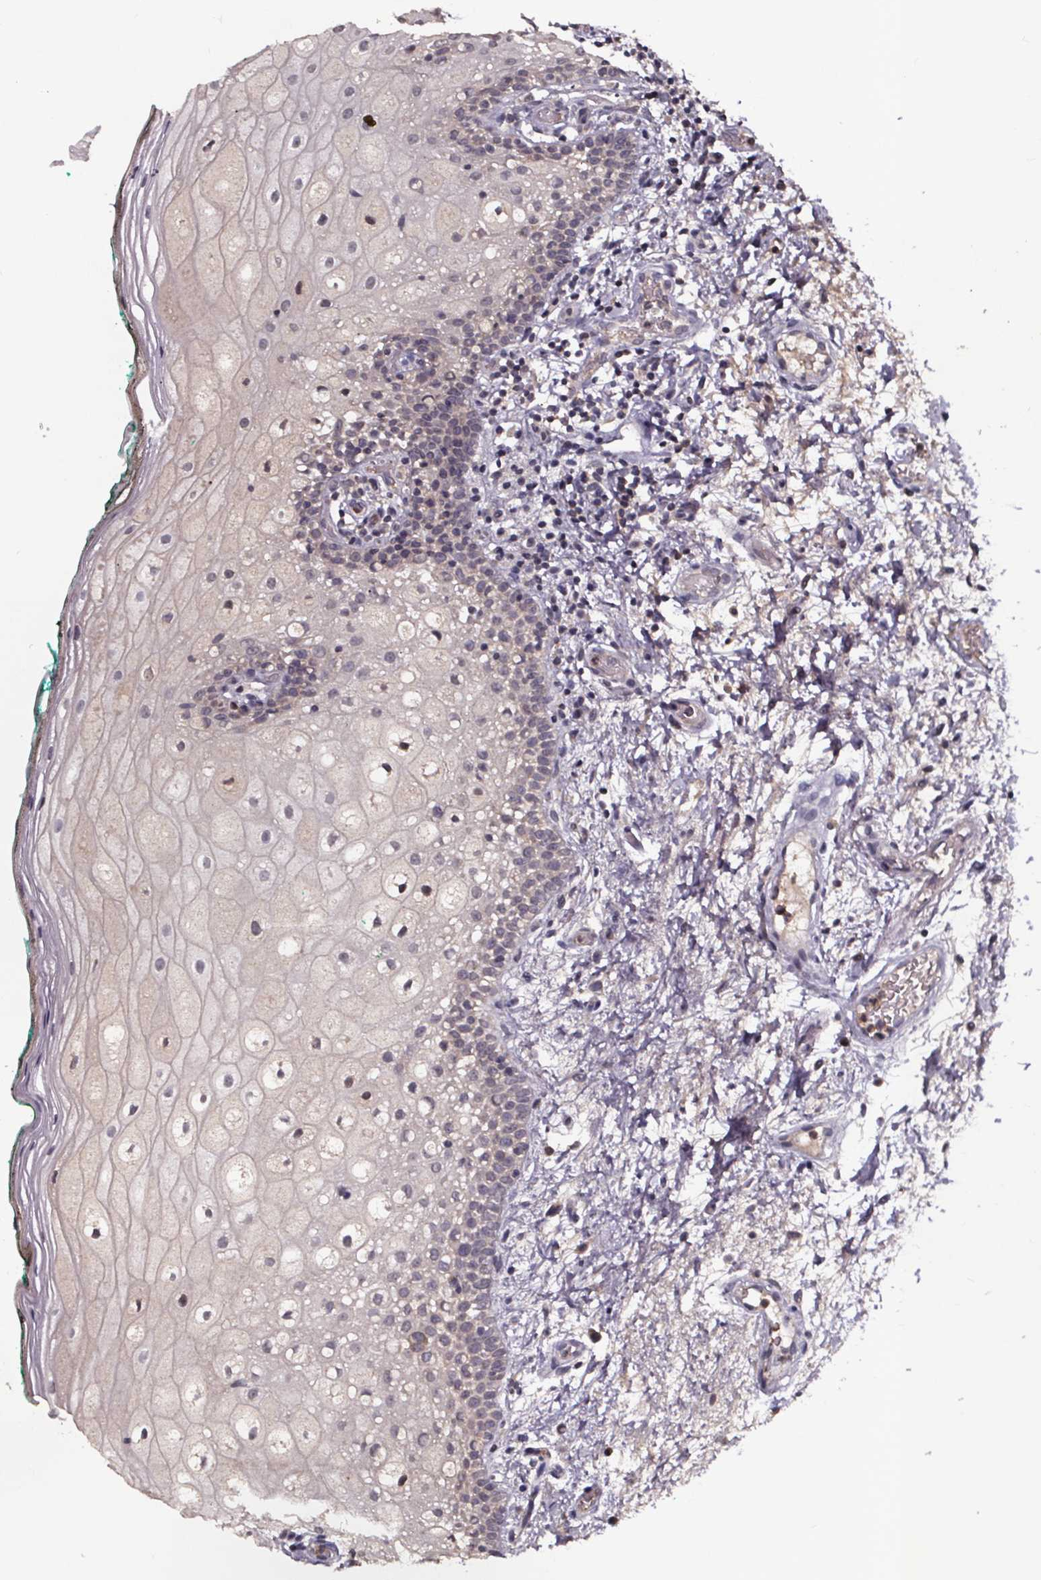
{"staining": {"intensity": "negative", "quantity": "none", "location": "none"}, "tissue": "oral mucosa", "cell_type": "Squamous epithelial cells", "image_type": "normal", "snomed": [{"axis": "morphology", "description": "Normal tissue, NOS"}, {"axis": "topography", "description": "Oral tissue"}], "caption": "DAB (3,3'-diaminobenzidine) immunohistochemical staining of unremarkable human oral mucosa demonstrates no significant expression in squamous epithelial cells.", "gene": "SMIM1", "patient": {"sex": "female", "age": 83}}